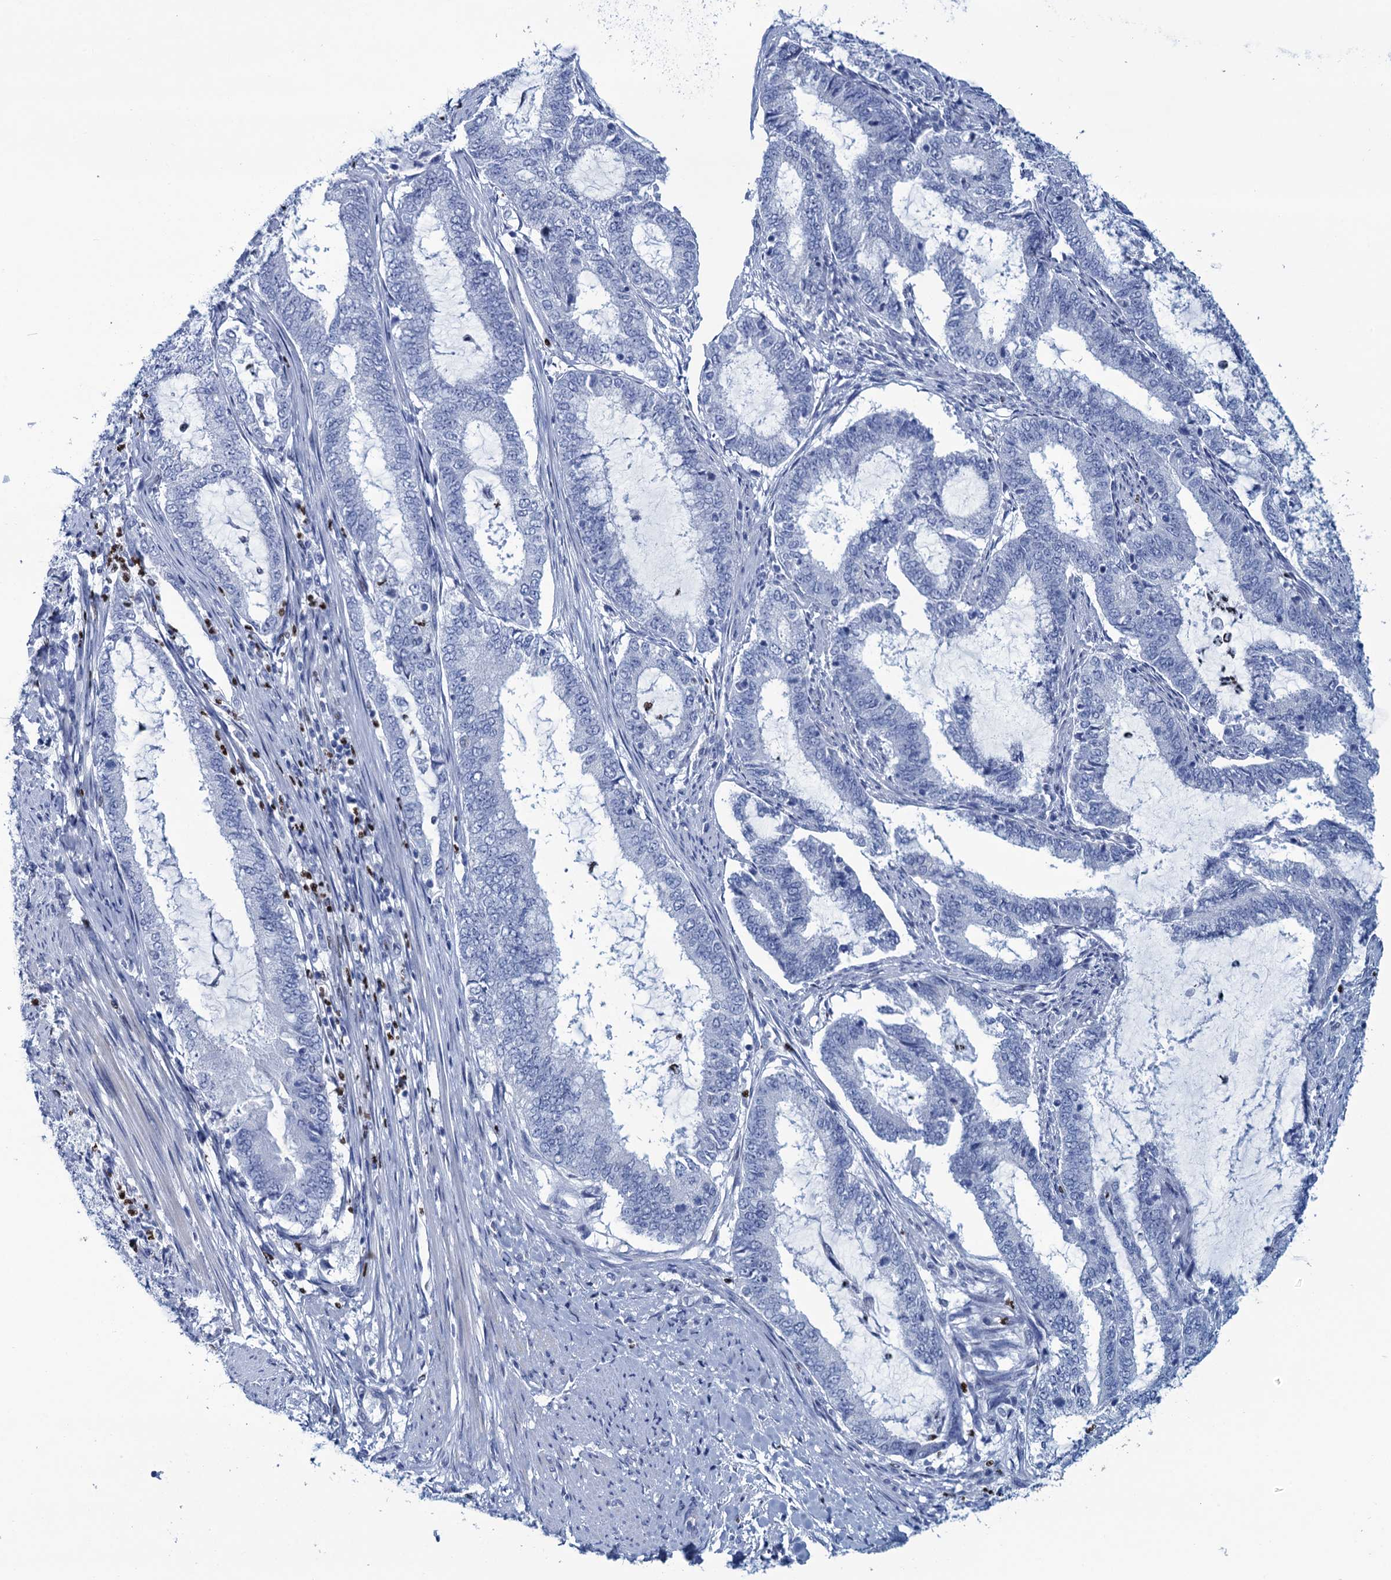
{"staining": {"intensity": "negative", "quantity": "none", "location": "none"}, "tissue": "endometrial cancer", "cell_type": "Tumor cells", "image_type": "cancer", "snomed": [{"axis": "morphology", "description": "Adenocarcinoma, NOS"}, {"axis": "topography", "description": "Endometrium"}], "caption": "Adenocarcinoma (endometrial) was stained to show a protein in brown. There is no significant expression in tumor cells.", "gene": "RHCG", "patient": {"sex": "female", "age": 51}}